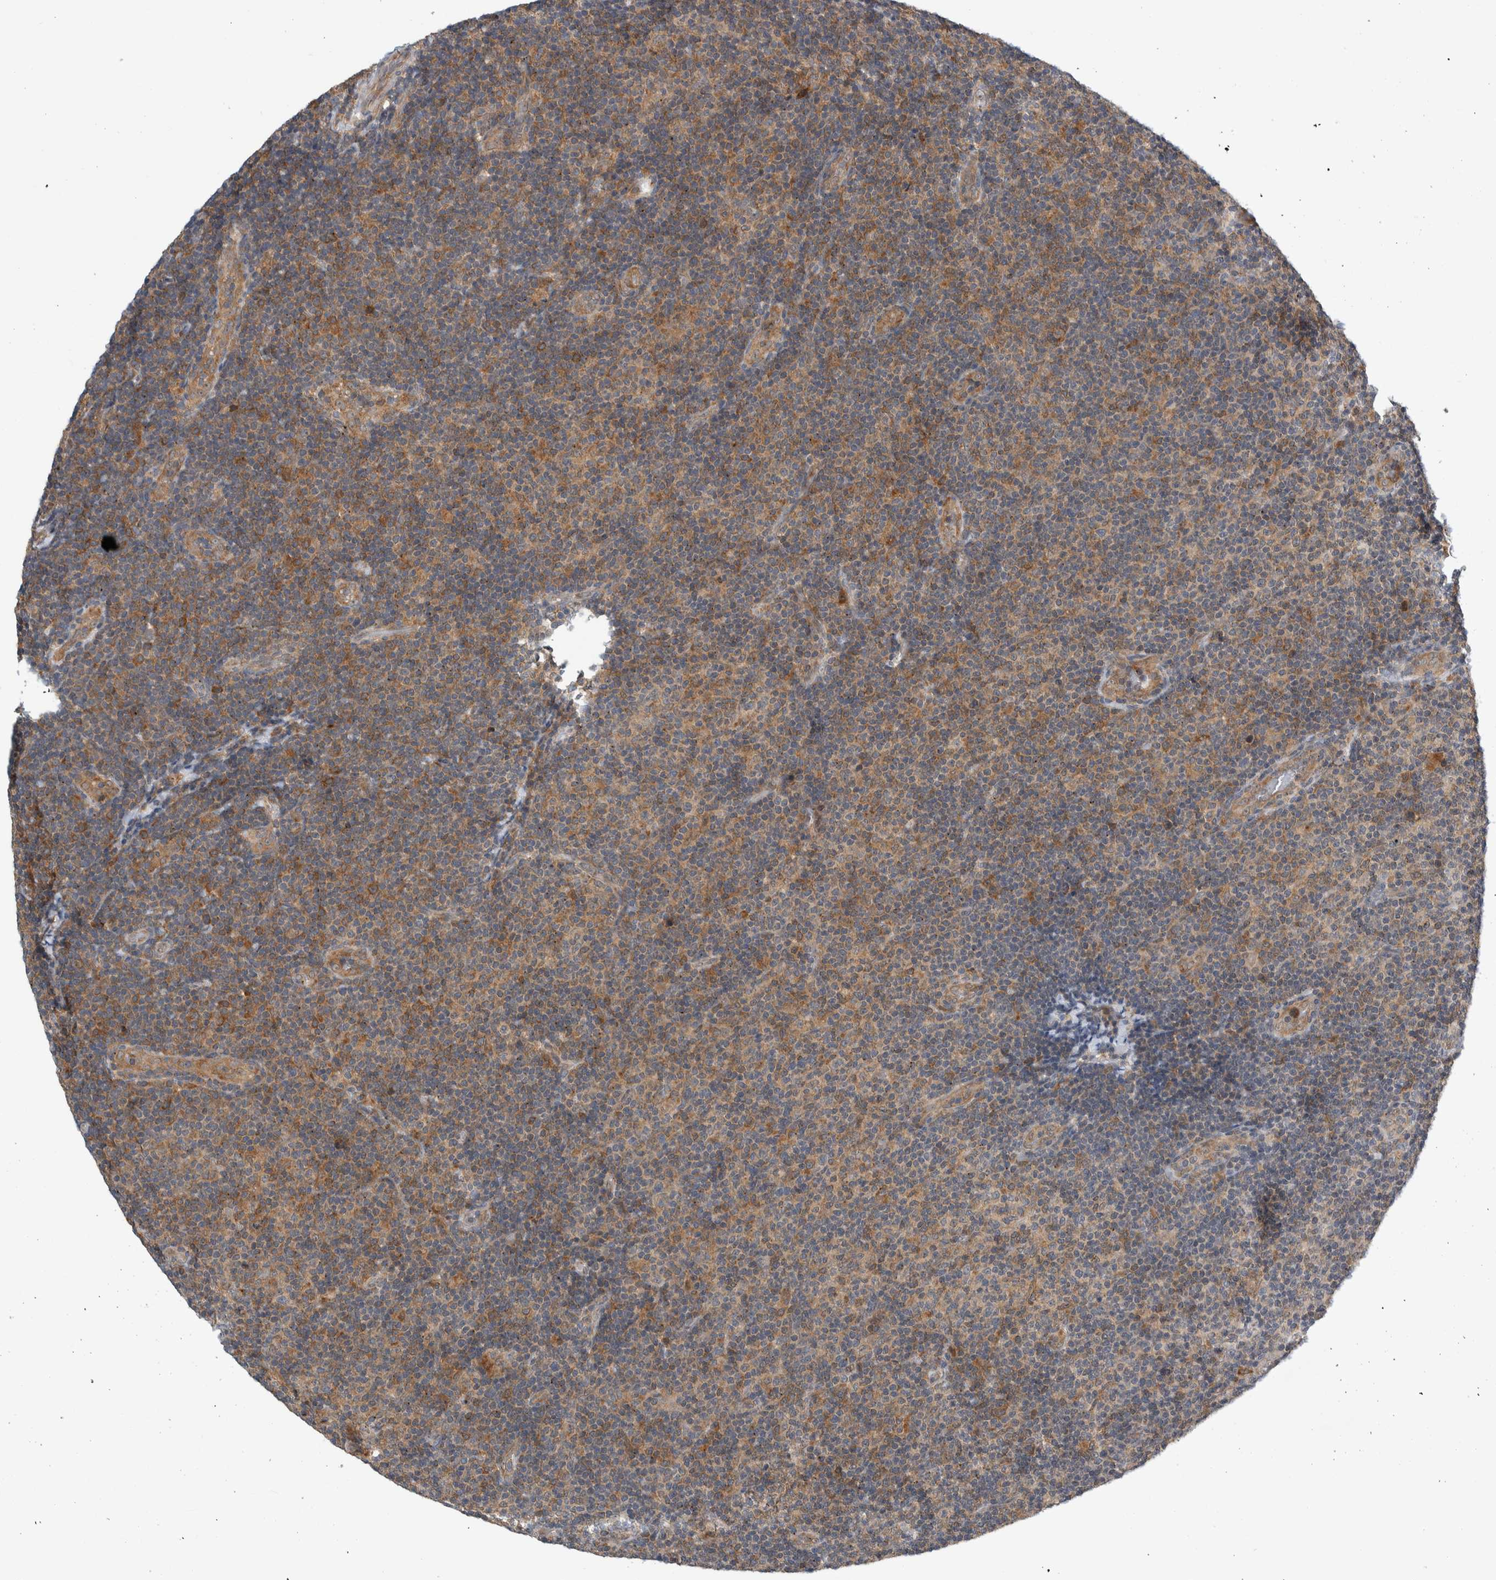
{"staining": {"intensity": "moderate", "quantity": "25%-75%", "location": "cytoplasmic/membranous"}, "tissue": "lymphoma", "cell_type": "Tumor cells", "image_type": "cancer", "snomed": [{"axis": "morphology", "description": "Malignant lymphoma, non-Hodgkin's type, Low grade"}, {"axis": "topography", "description": "Lymph node"}], "caption": "Lymphoma stained for a protein (brown) exhibits moderate cytoplasmic/membranous positive positivity in about 25%-75% of tumor cells.", "gene": "CCDC43", "patient": {"sex": "male", "age": 83}}